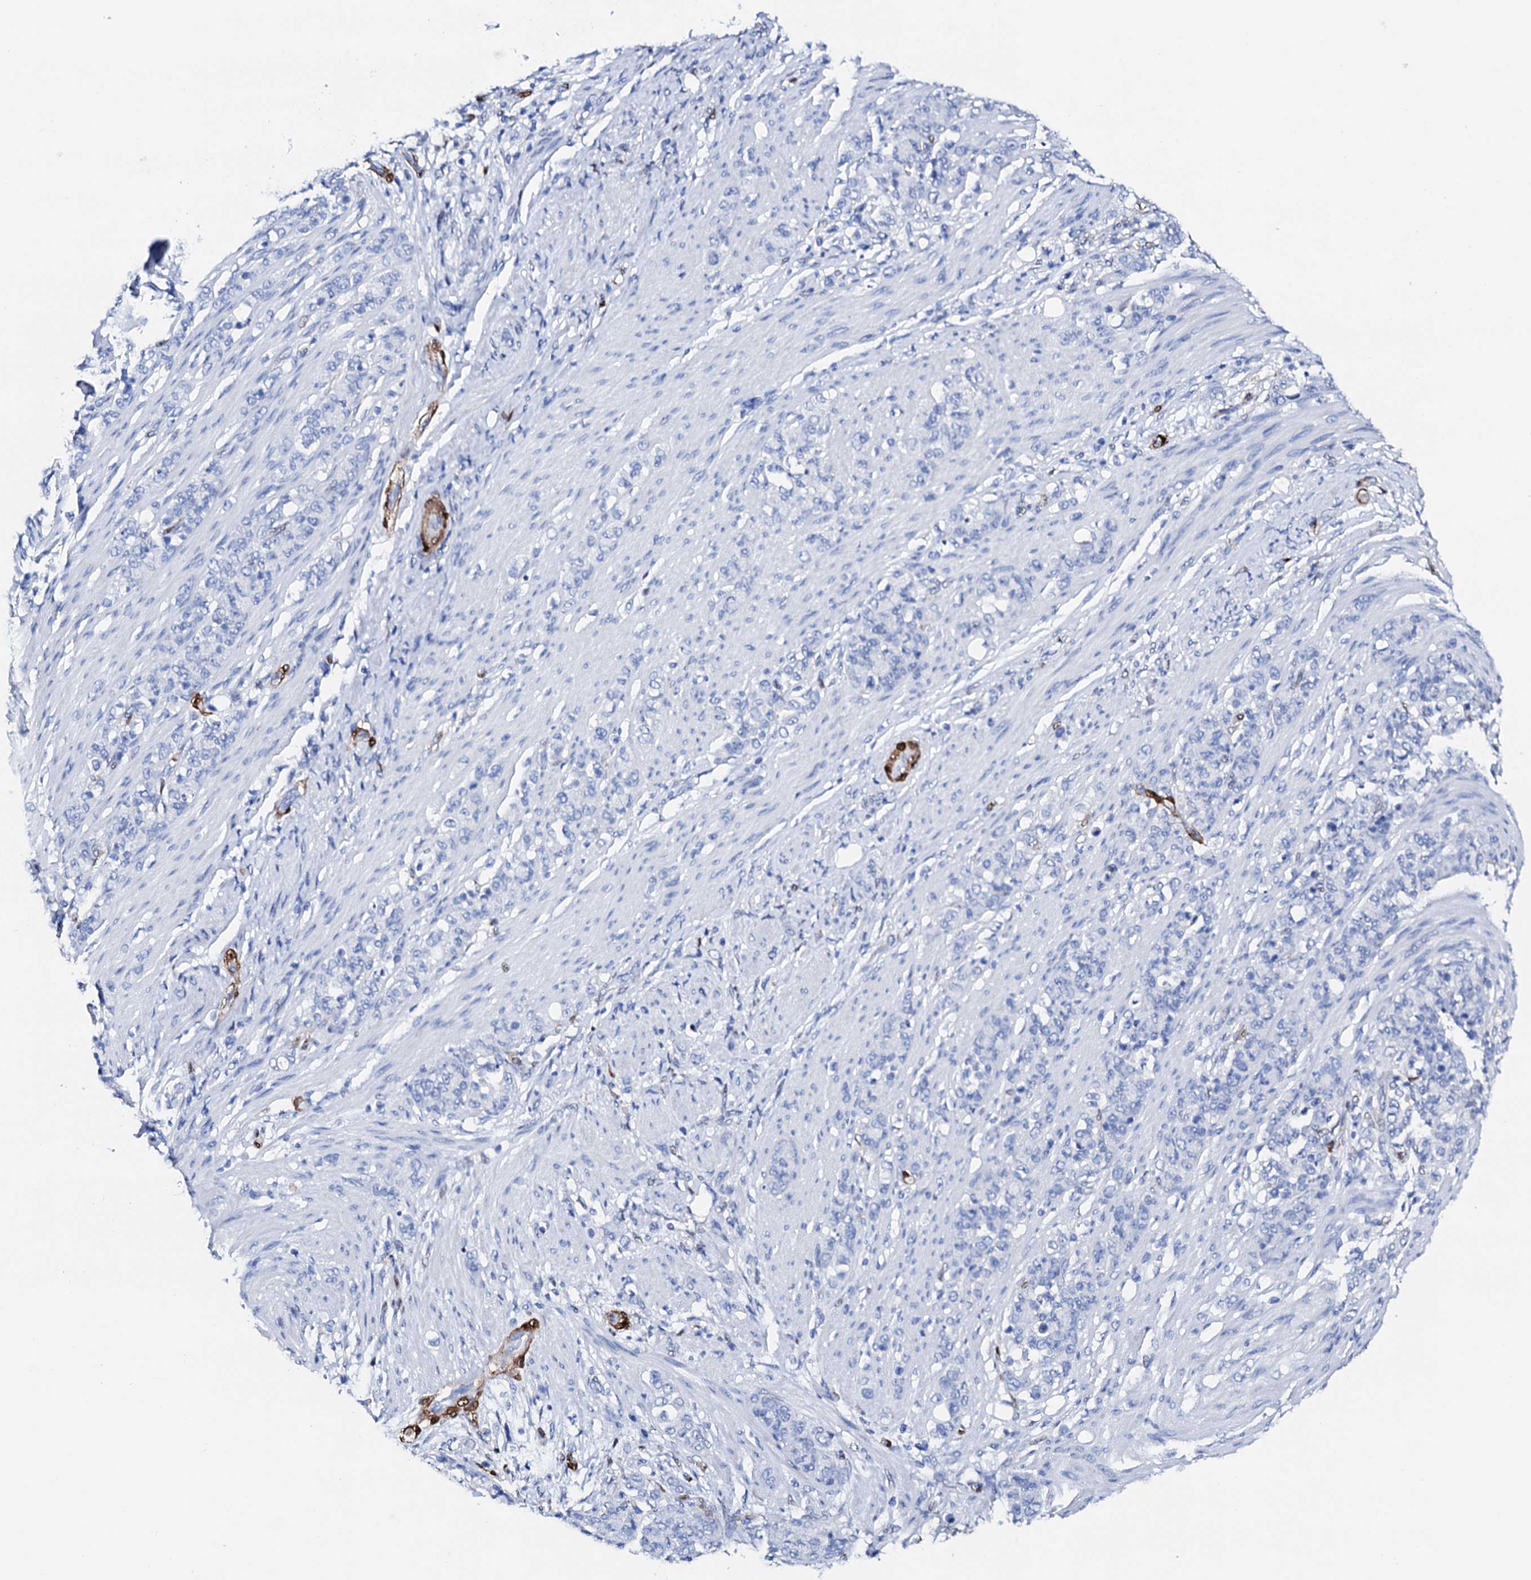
{"staining": {"intensity": "negative", "quantity": "none", "location": "none"}, "tissue": "stomach cancer", "cell_type": "Tumor cells", "image_type": "cancer", "snomed": [{"axis": "morphology", "description": "Adenocarcinoma, NOS"}, {"axis": "topography", "description": "Stomach"}], "caption": "DAB immunohistochemical staining of stomach cancer (adenocarcinoma) demonstrates no significant staining in tumor cells.", "gene": "NRIP2", "patient": {"sex": "female", "age": 79}}